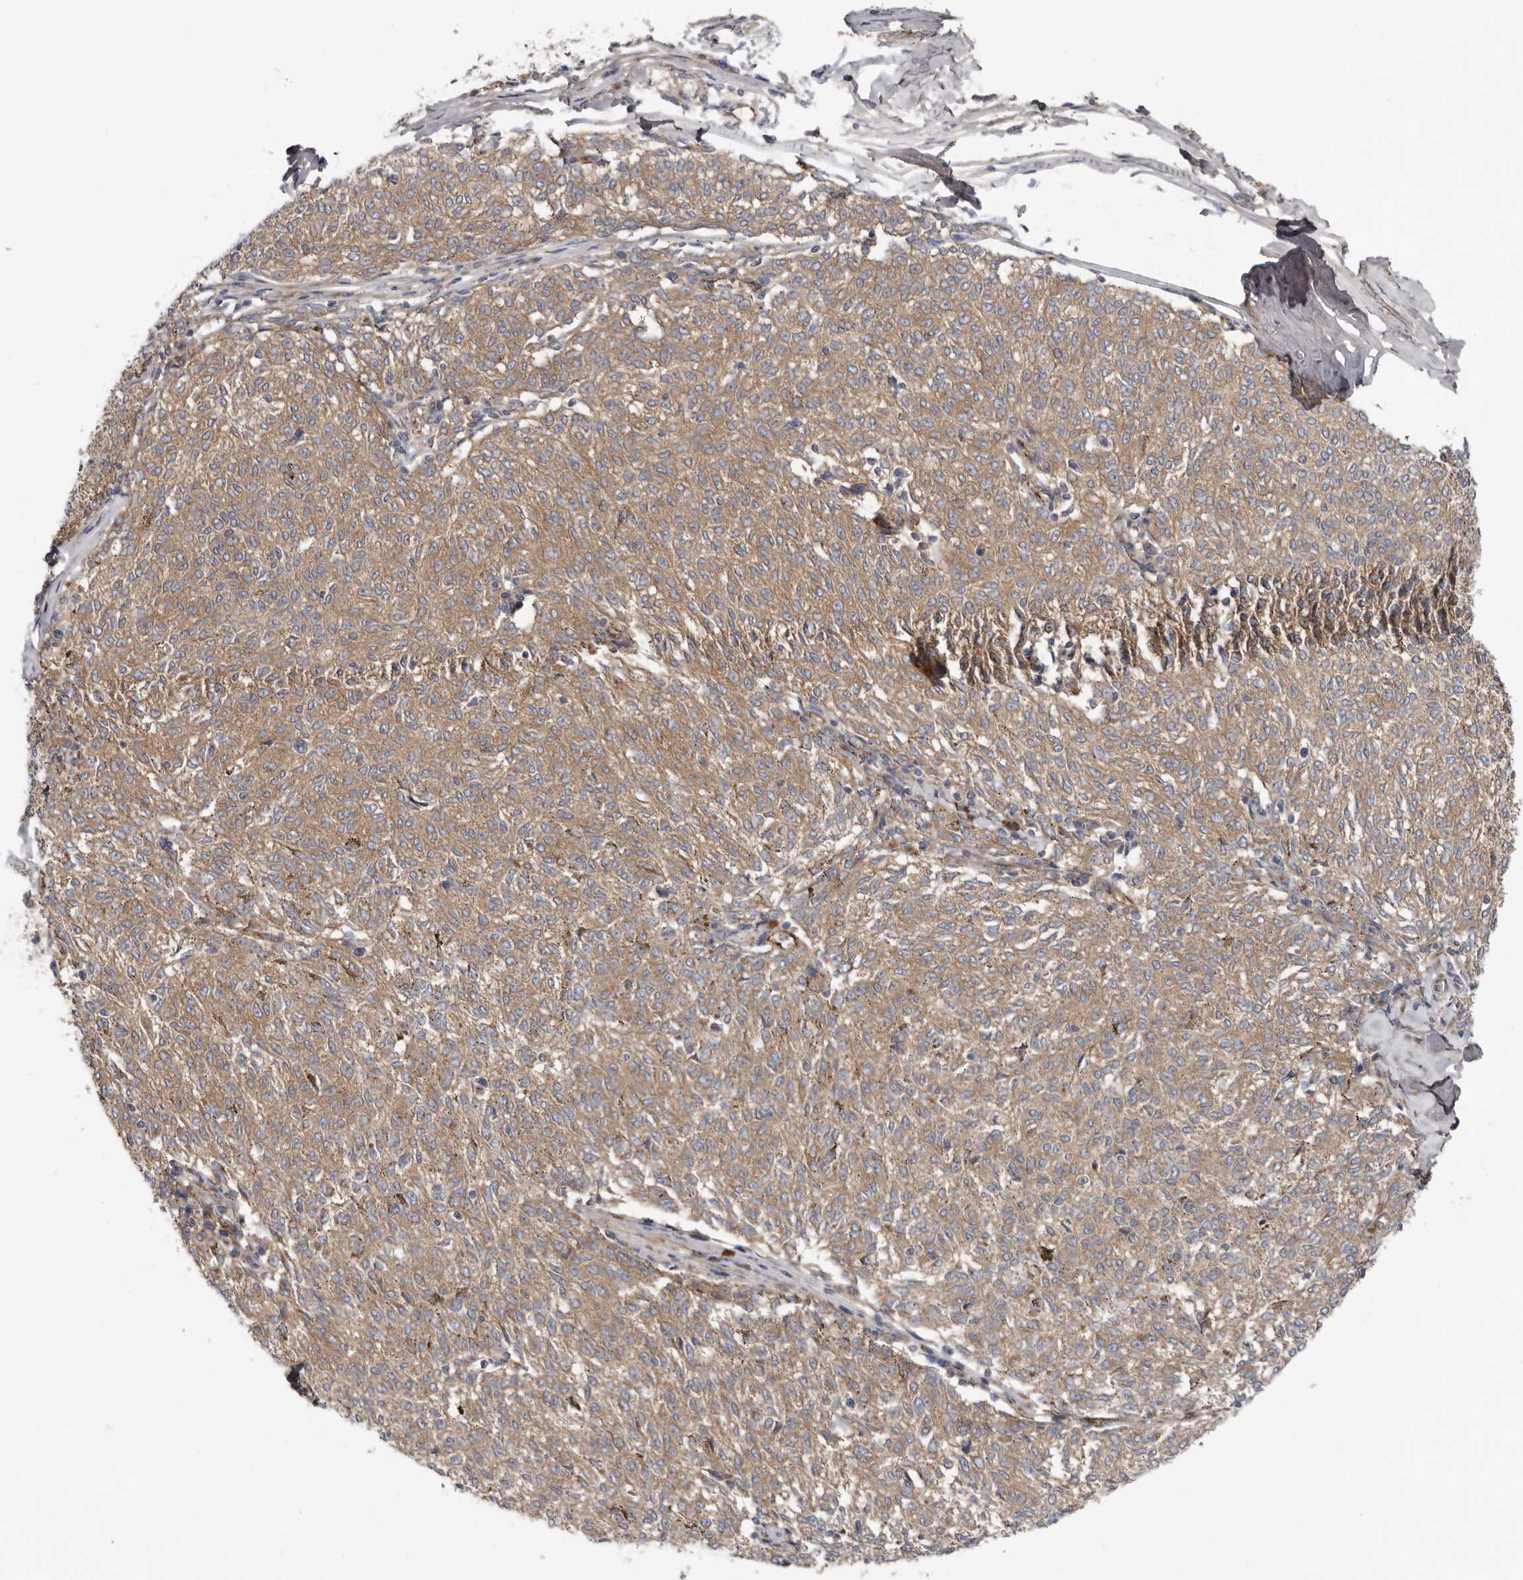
{"staining": {"intensity": "moderate", "quantity": ">75%", "location": "cytoplasmic/membranous"}, "tissue": "melanoma", "cell_type": "Tumor cells", "image_type": "cancer", "snomed": [{"axis": "morphology", "description": "Malignant melanoma, NOS"}, {"axis": "topography", "description": "Skin"}], "caption": "About >75% of tumor cells in melanoma reveal moderate cytoplasmic/membranous protein positivity as visualized by brown immunohistochemical staining.", "gene": "LUZP1", "patient": {"sex": "female", "age": 72}}